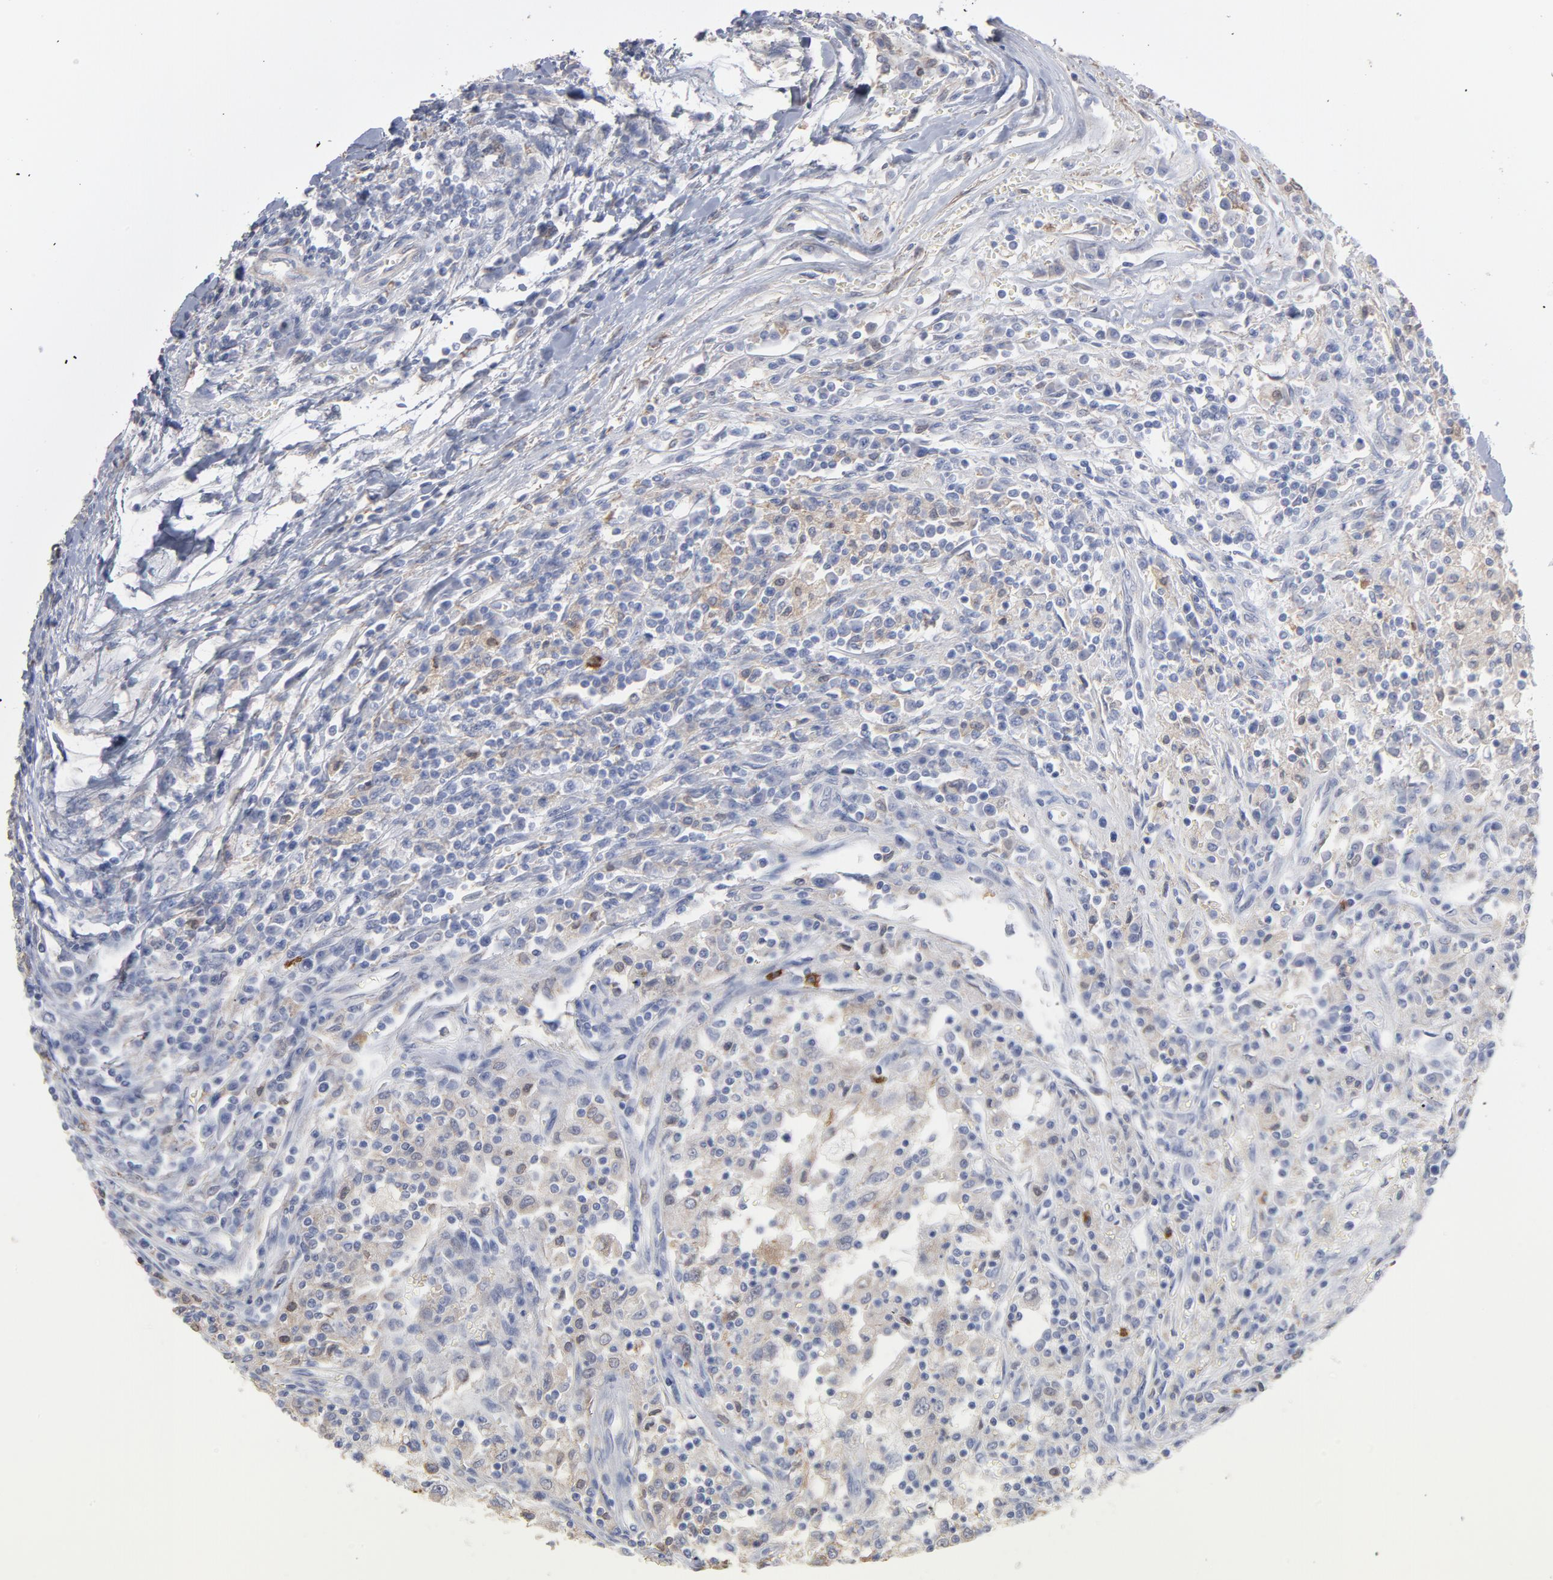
{"staining": {"intensity": "moderate", "quantity": "<25%", "location": "cytoplasmic/membranous"}, "tissue": "renal cancer", "cell_type": "Tumor cells", "image_type": "cancer", "snomed": [{"axis": "morphology", "description": "Normal tissue, NOS"}, {"axis": "morphology", "description": "Adenocarcinoma, NOS"}, {"axis": "topography", "description": "Kidney"}], "caption": "This micrograph shows renal cancer (adenocarcinoma) stained with immunohistochemistry (IHC) to label a protein in brown. The cytoplasmic/membranous of tumor cells show moderate positivity for the protein. Nuclei are counter-stained blue.", "gene": "PNMA1", "patient": {"sex": "male", "age": 71}}